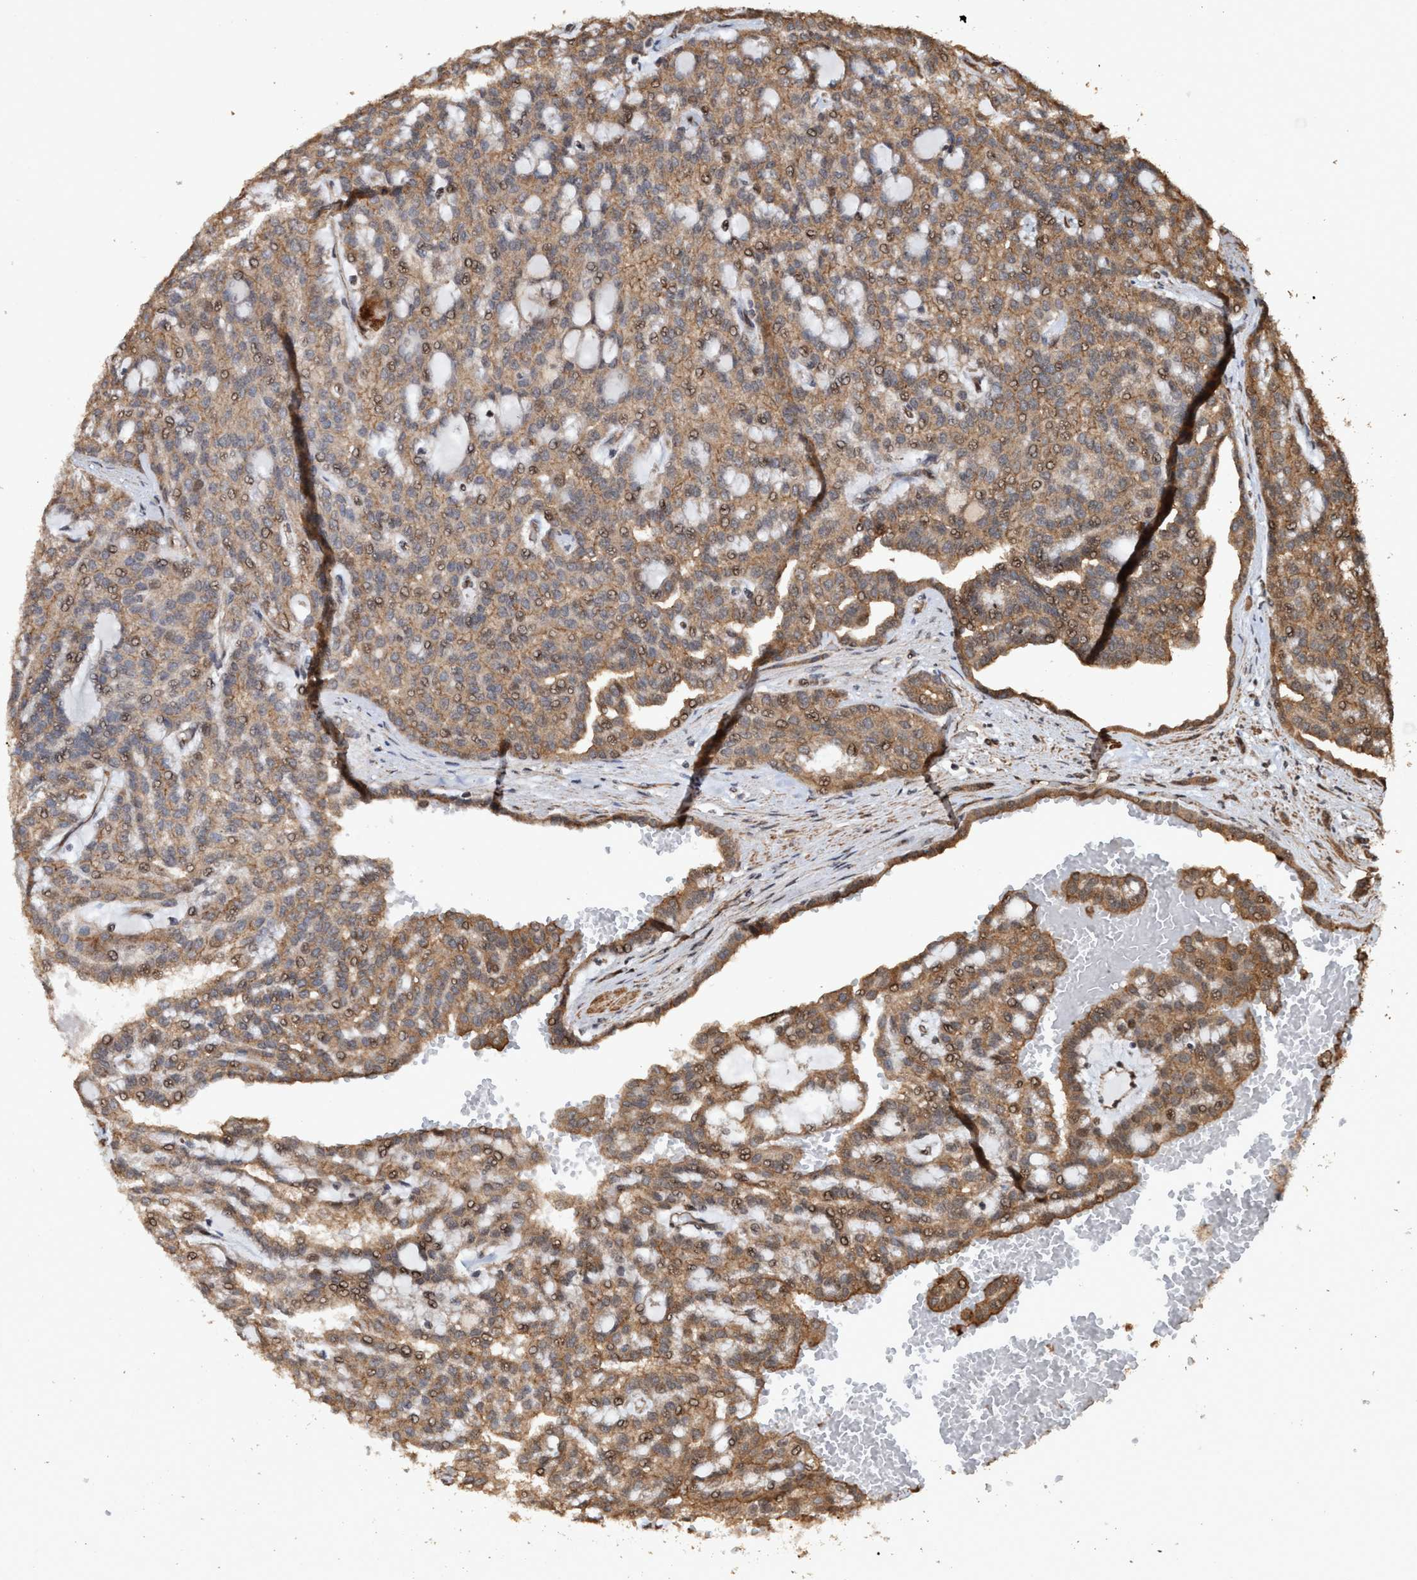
{"staining": {"intensity": "moderate", "quantity": ">75%", "location": "cytoplasmic/membranous,nuclear"}, "tissue": "renal cancer", "cell_type": "Tumor cells", "image_type": "cancer", "snomed": [{"axis": "morphology", "description": "Adenocarcinoma, NOS"}, {"axis": "topography", "description": "Kidney"}], "caption": "Renal cancer was stained to show a protein in brown. There is medium levels of moderate cytoplasmic/membranous and nuclear staining in approximately >75% of tumor cells.", "gene": "TRPC7", "patient": {"sex": "male", "age": 63}}